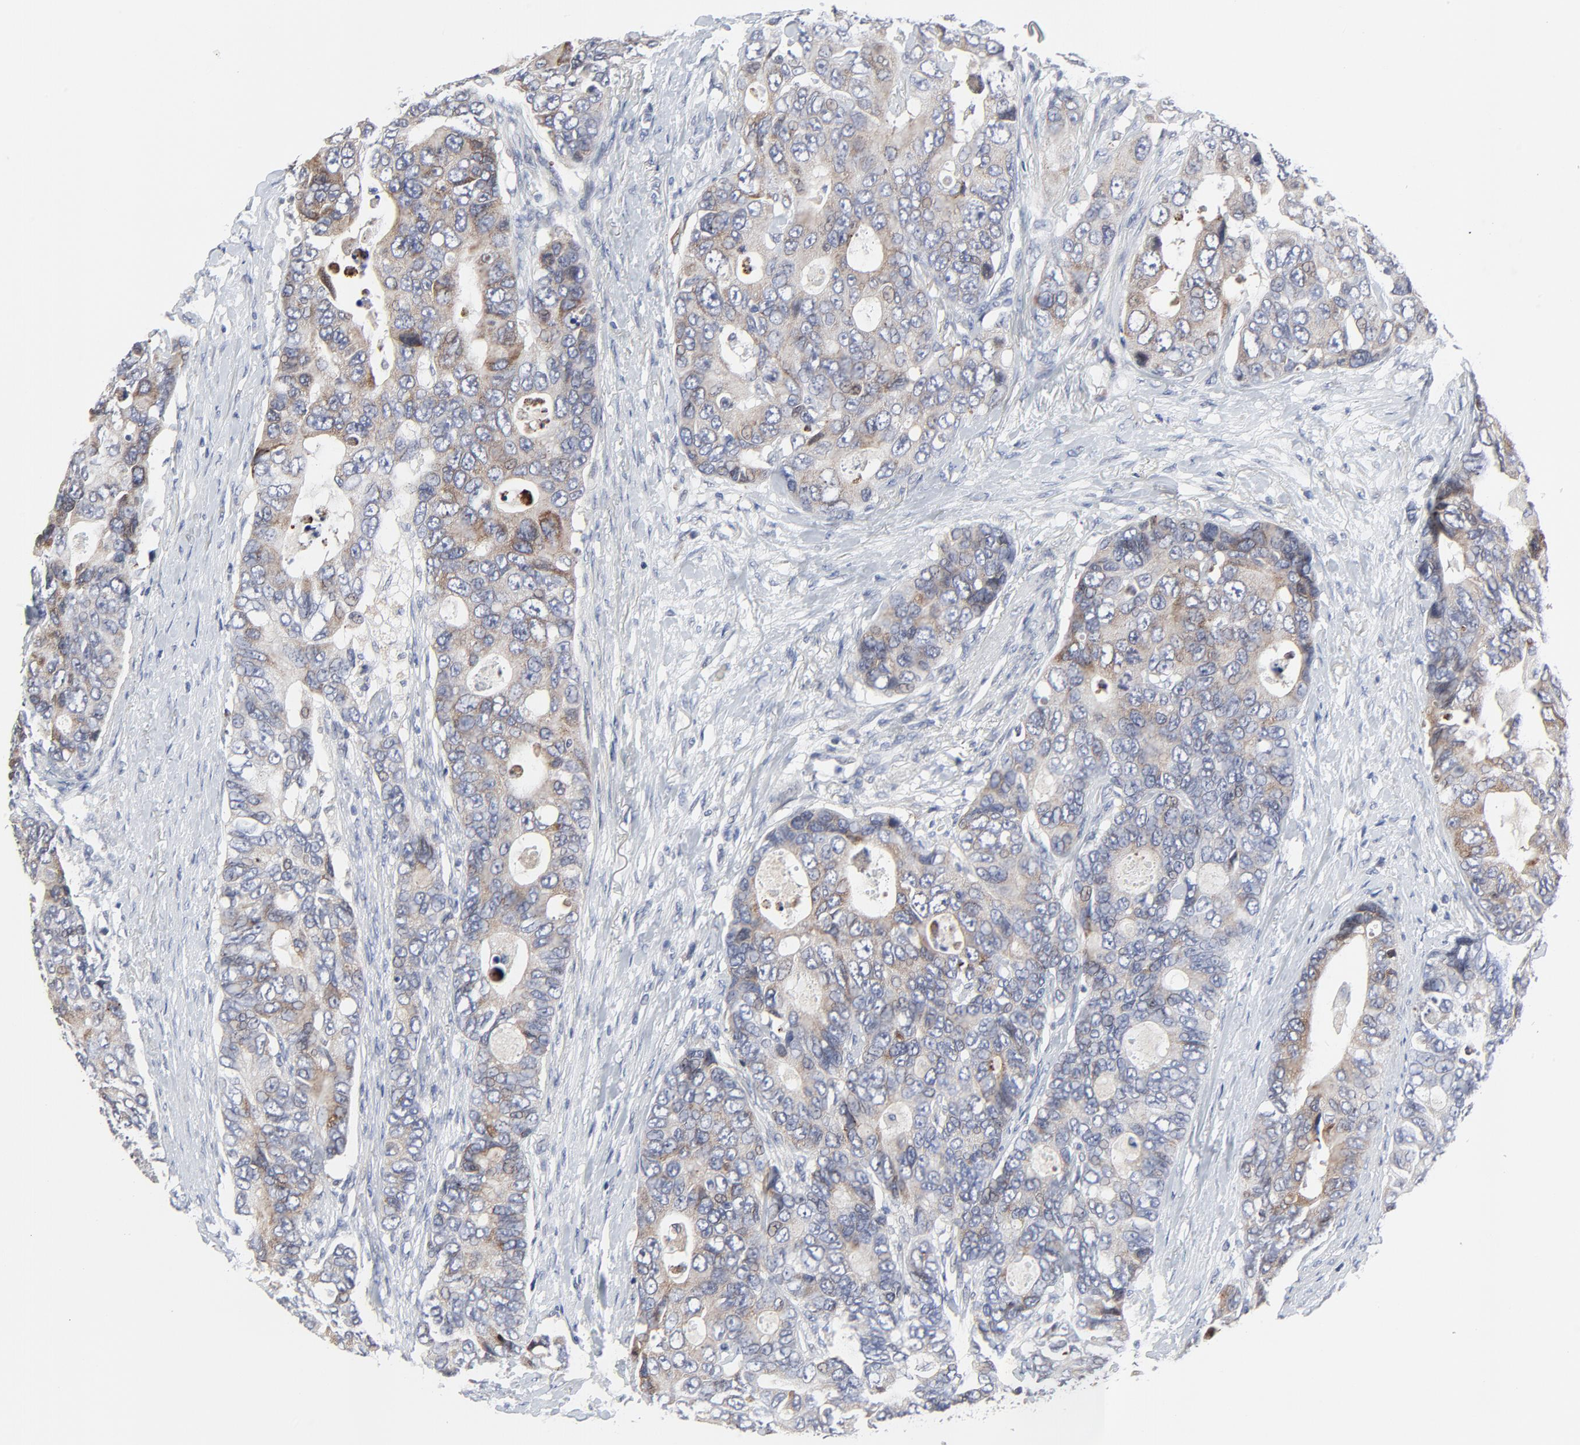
{"staining": {"intensity": "moderate", "quantity": "25%-75%", "location": "cytoplasmic/membranous"}, "tissue": "colorectal cancer", "cell_type": "Tumor cells", "image_type": "cancer", "snomed": [{"axis": "morphology", "description": "Adenocarcinoma, NOS"}, {"axis": "topography", "description": "Rectum"}], "caption": "Protein expression analysis of human colorectal adenocarcinoma reveals moderate cytoplasmic/membranous staining in approximately 25%-75% of tumor cells.", "gene": "NLGN3", "patient": {"sex": "female", "age": 67}}